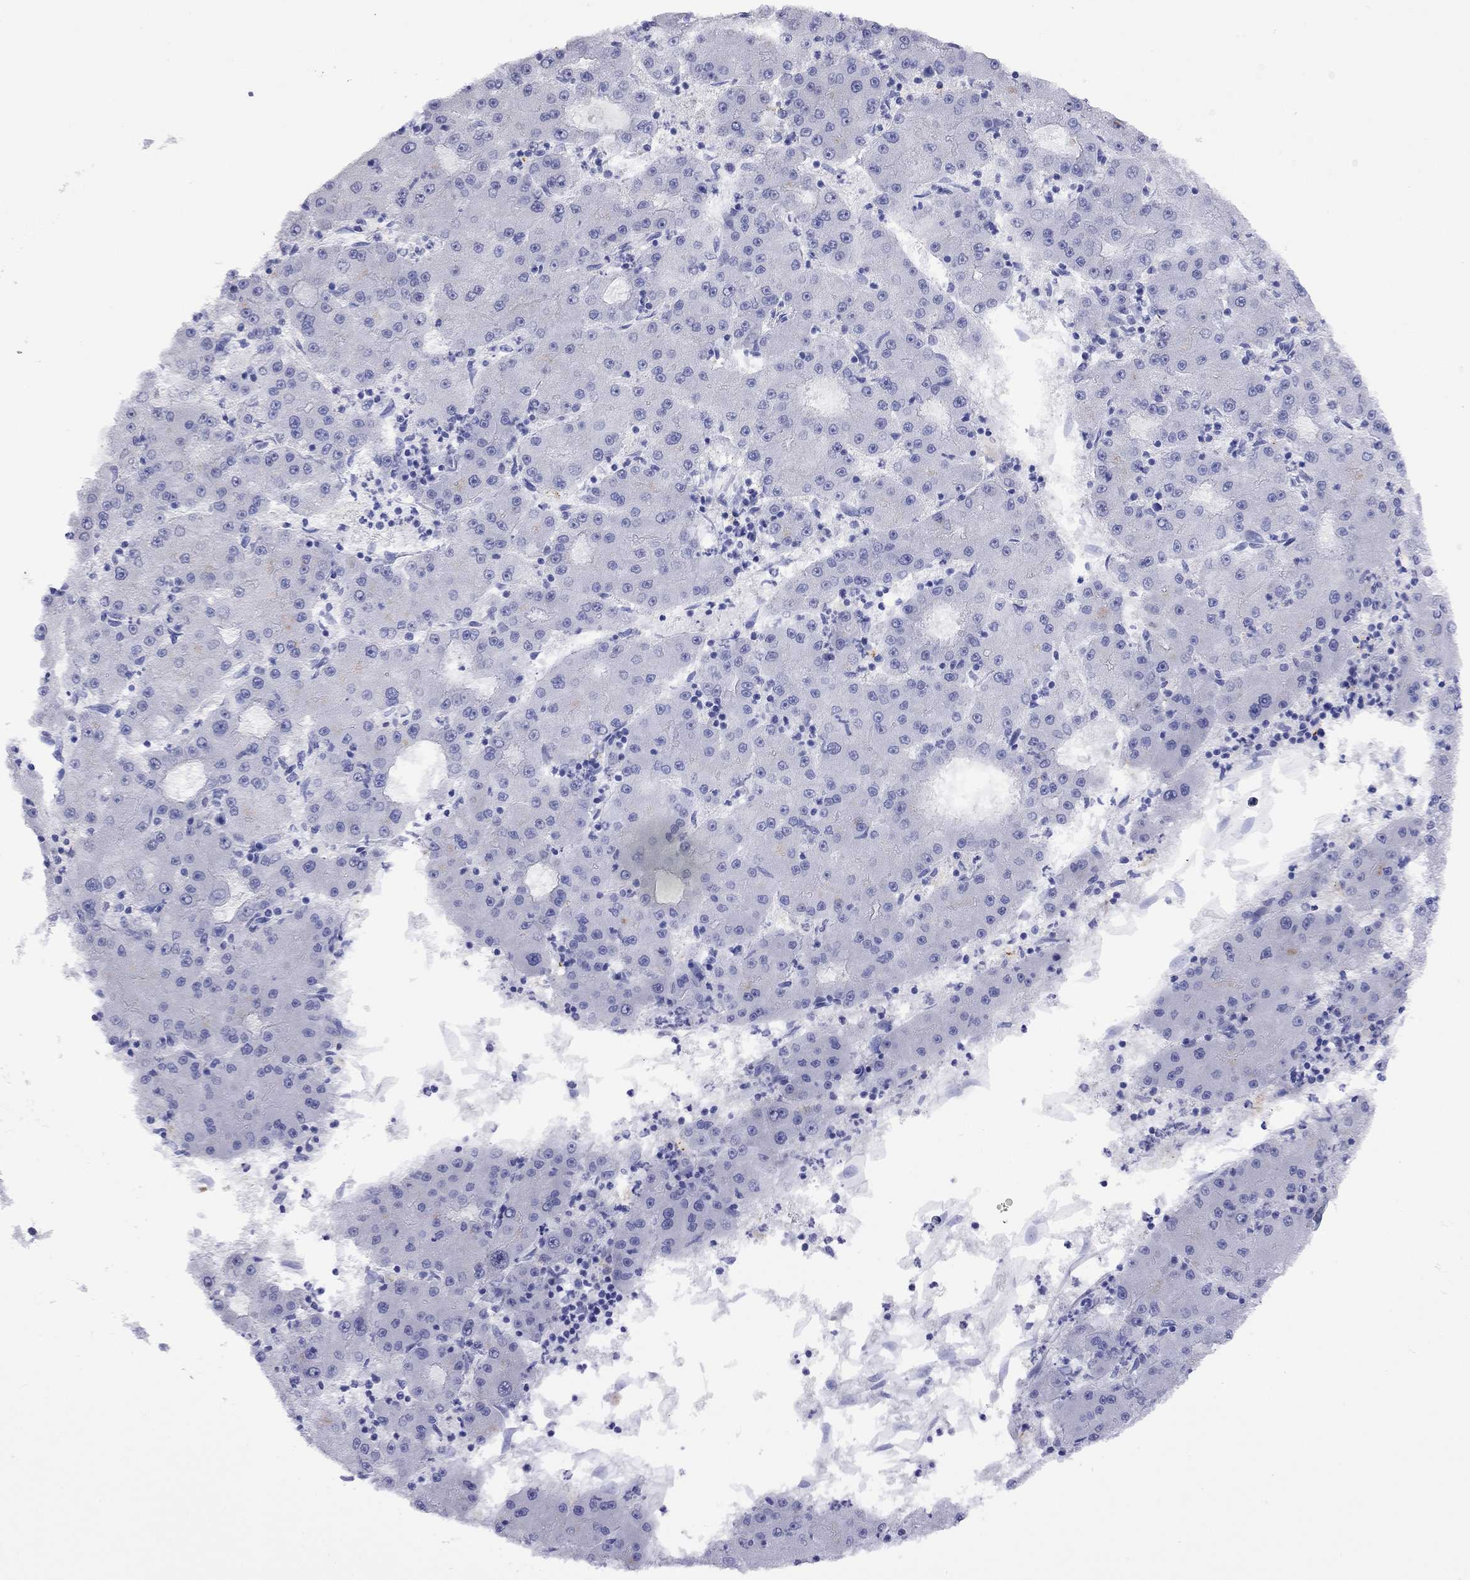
{"staining": {"intensity": "negative", "quantity": "none", "location": "none"}, "tissue": "liver cancer", "cell_type": "Tumor cells", "image_type": "cancer", "snomed": [{"axis": "morphology", "description": "Carcinoma, Hepatocellular, NOS"}, {"axis": "topography", "description": "Liver"}], "caption": "IHC histopathology image of hepatocellular carcinoma (liver) stained for a protein (brown), which displays no expression in tumor cells.", "gene": "FIGLA", "patient": {"sex": "male", "age": 73}}